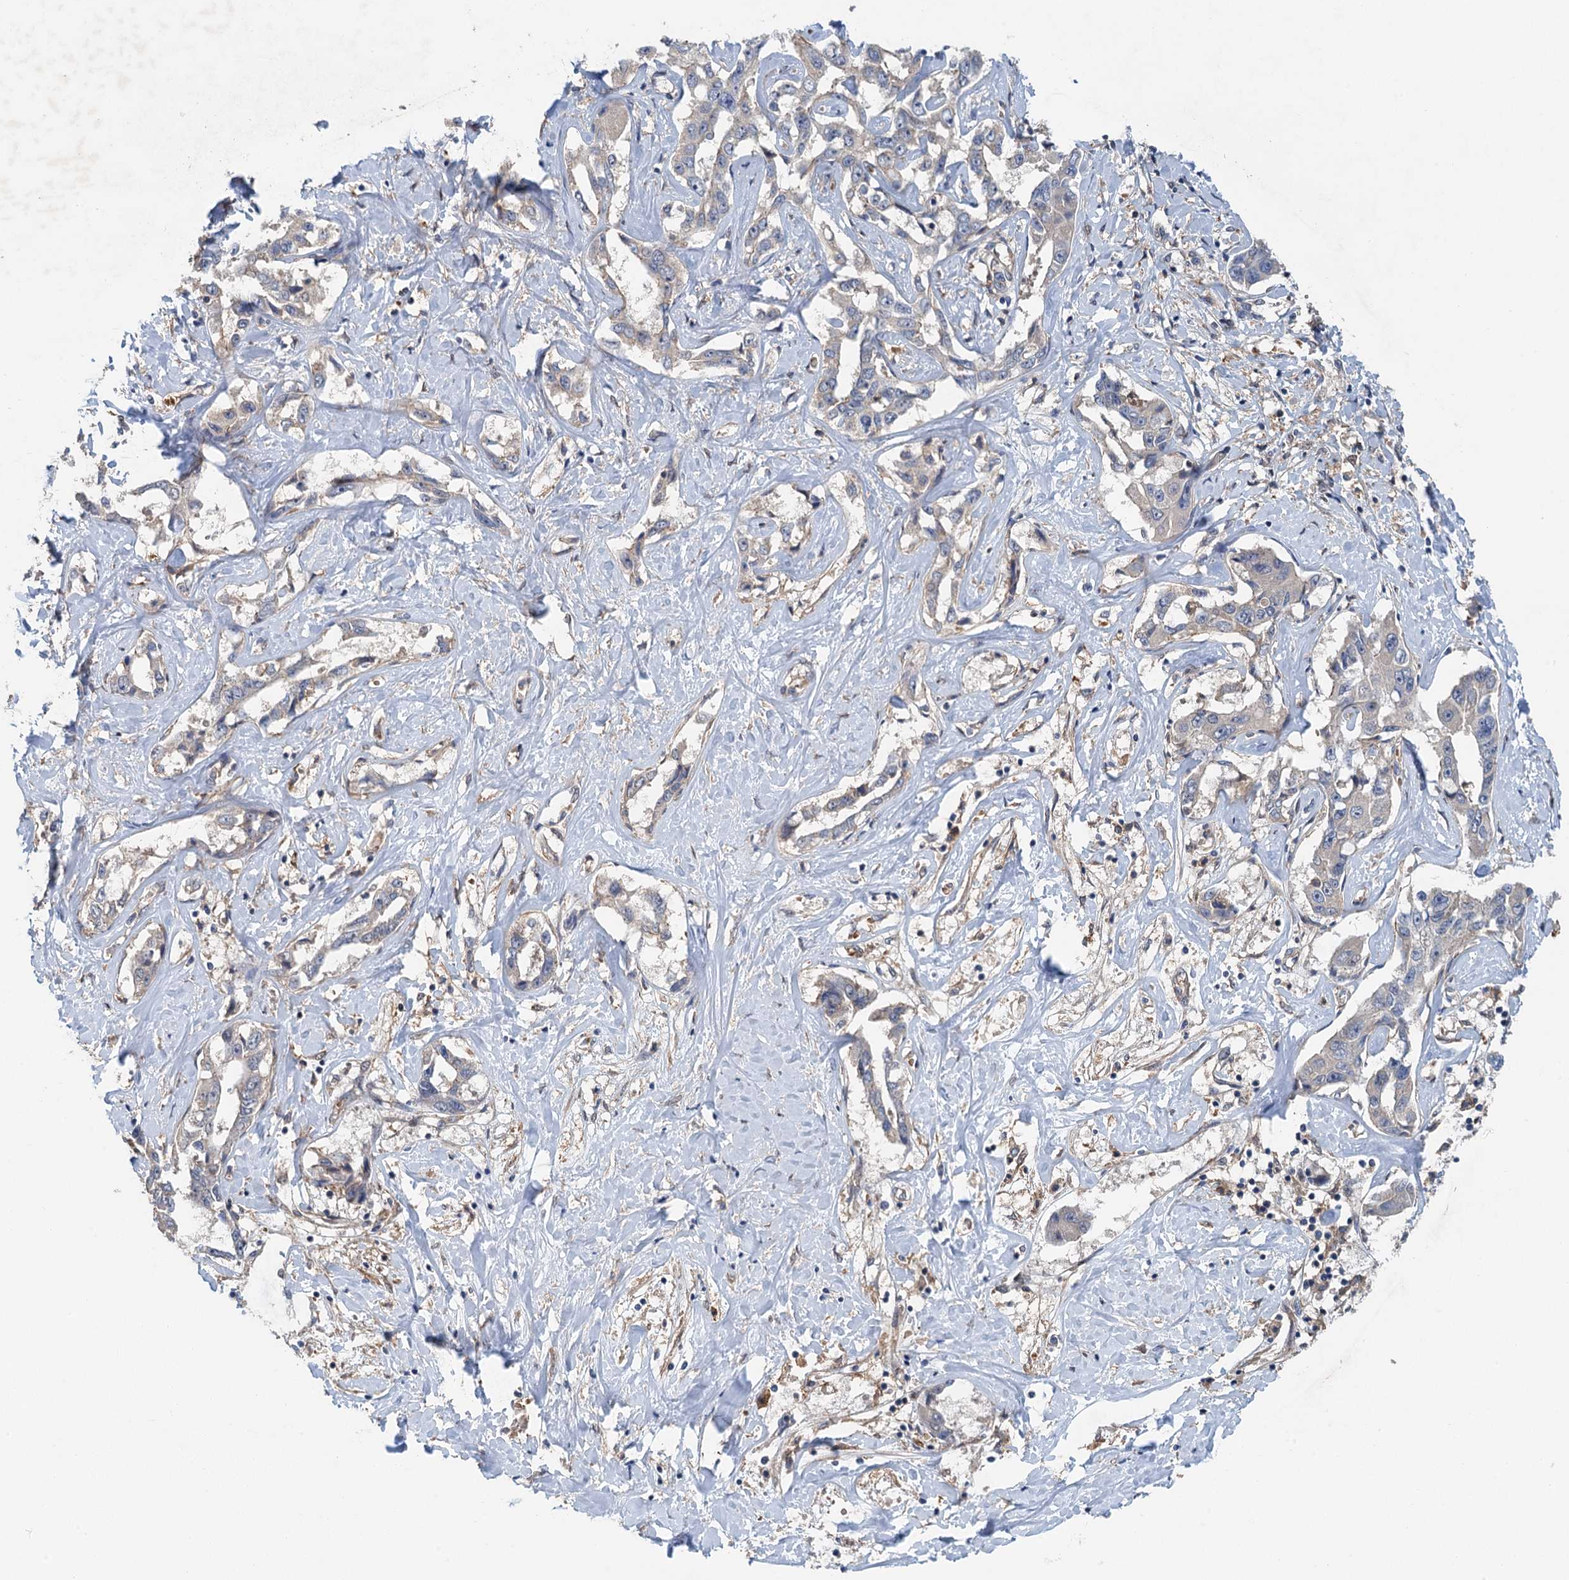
{"staining": {"intensity": "negative", "quantity": "none", "location": "none"}, "tissue": "liver cancer", "cell_type": "Tumor cells", "image_type": "cancer", "snomed": [{"axis": "morphology", "description": "Cholangiocarcinoma"}, {"axis": "topography", "description": "Liver"}], "caption": "A histopathology image of liver cholangiocarcinoma stained for a protein exhibits no brown staining in tumor cells. (Stains: DAB IHC with hematoxylin counter stain, Microscopy: brightfield microscopy at high magnification).", "gene": "RSAD2", "patient": {"sex": "male", "age": 59}}